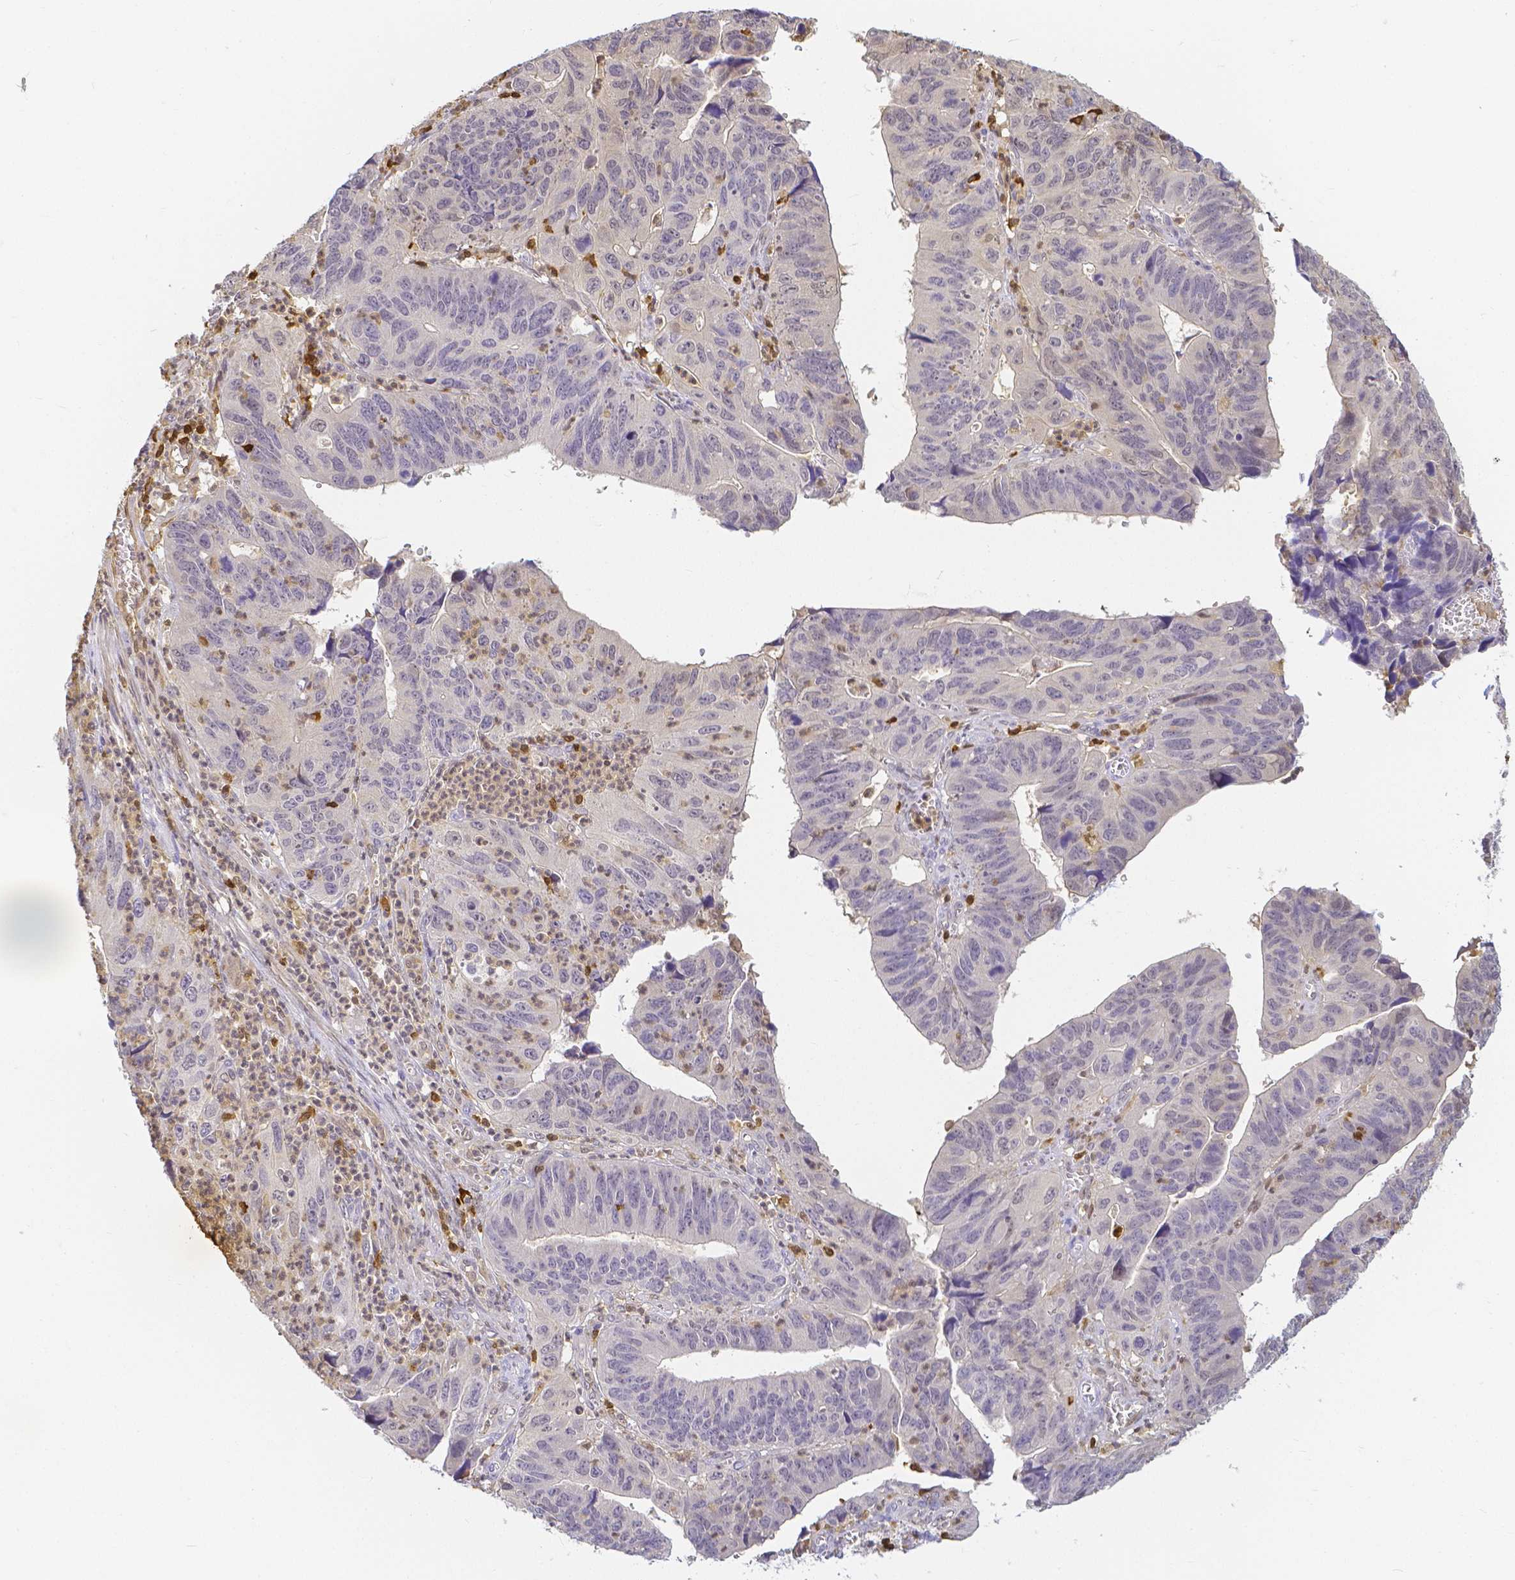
{"staining": {"intensity": "negative", "quantity": "none", "location": "none"}, "tissue": "stomach cancer", "cell_type": "Tumor cells", "image_type": "cancer", "snomed": [{"axis": "morphology", "description": "Adenocarcinoma, NOS"}, {"axis": "topography", "description": "Stomach"}], "caption": "Stomach cancer (adenocarcinoma) stained for a protein using immunohistochemistry (IHC) demonstrates no staining tumor cells.", "gene": "COTL1", "patient": {"sex": "male", "age": 59}}